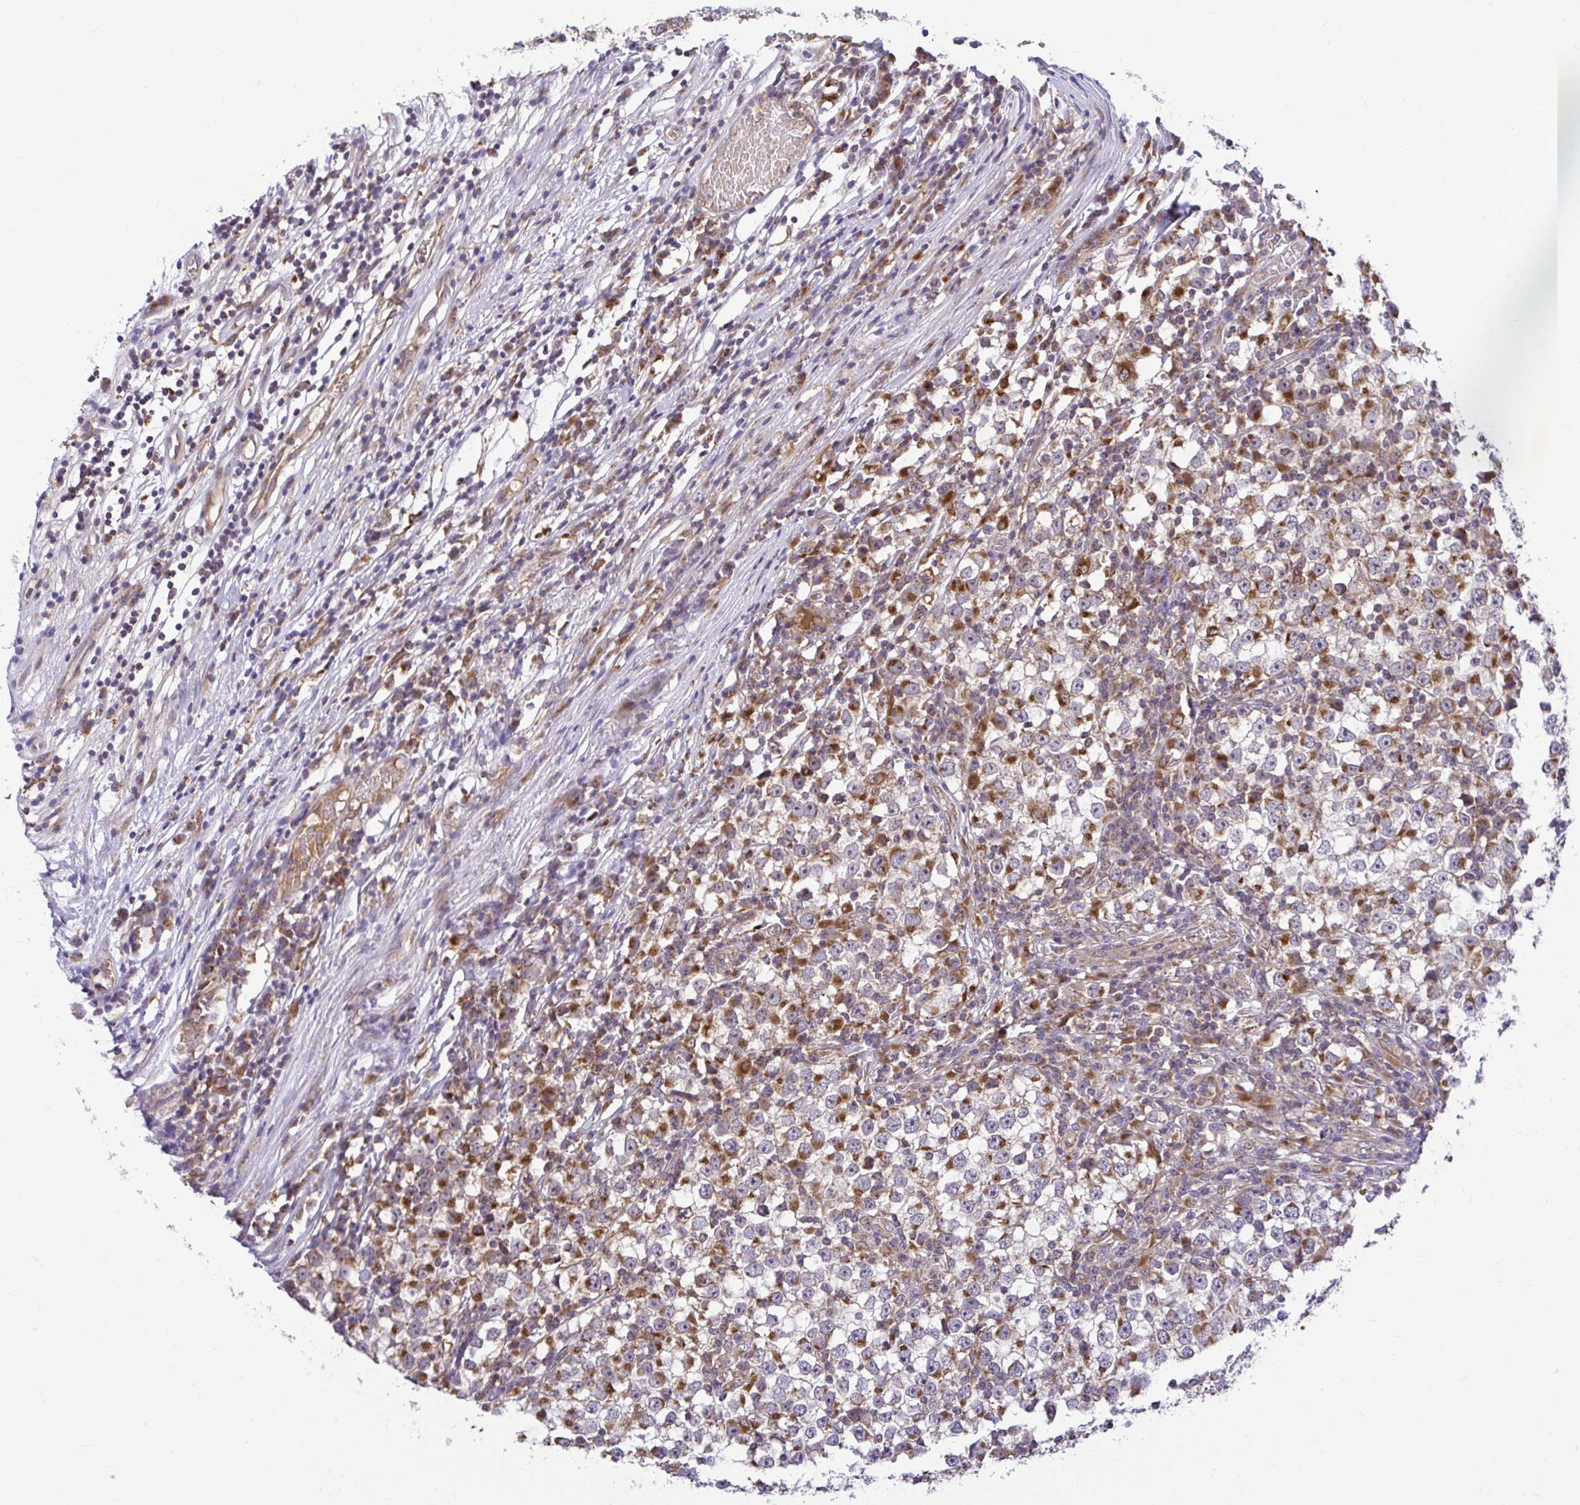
{"staining": {"intensity": "moderate", "quantity": "25%-75%", "location": "cytoplasmic/membranous"}, "tissue": "testis cancer", "cell_type": "Tumor cells", "image_type": "cancer", "snomed": [{"axis": "morphology", "description": "Seminoma, NOS"}, {"axis": "topography", "description": "Testis"}], "caption": "A medium amount of moderate cytoplasmic/membranous staining is appreciated in about 25%-75% of tumor cells in testis cancer tissue.", "gene": "VTI1B", "patient": {"sex": "male", "age": 65}}